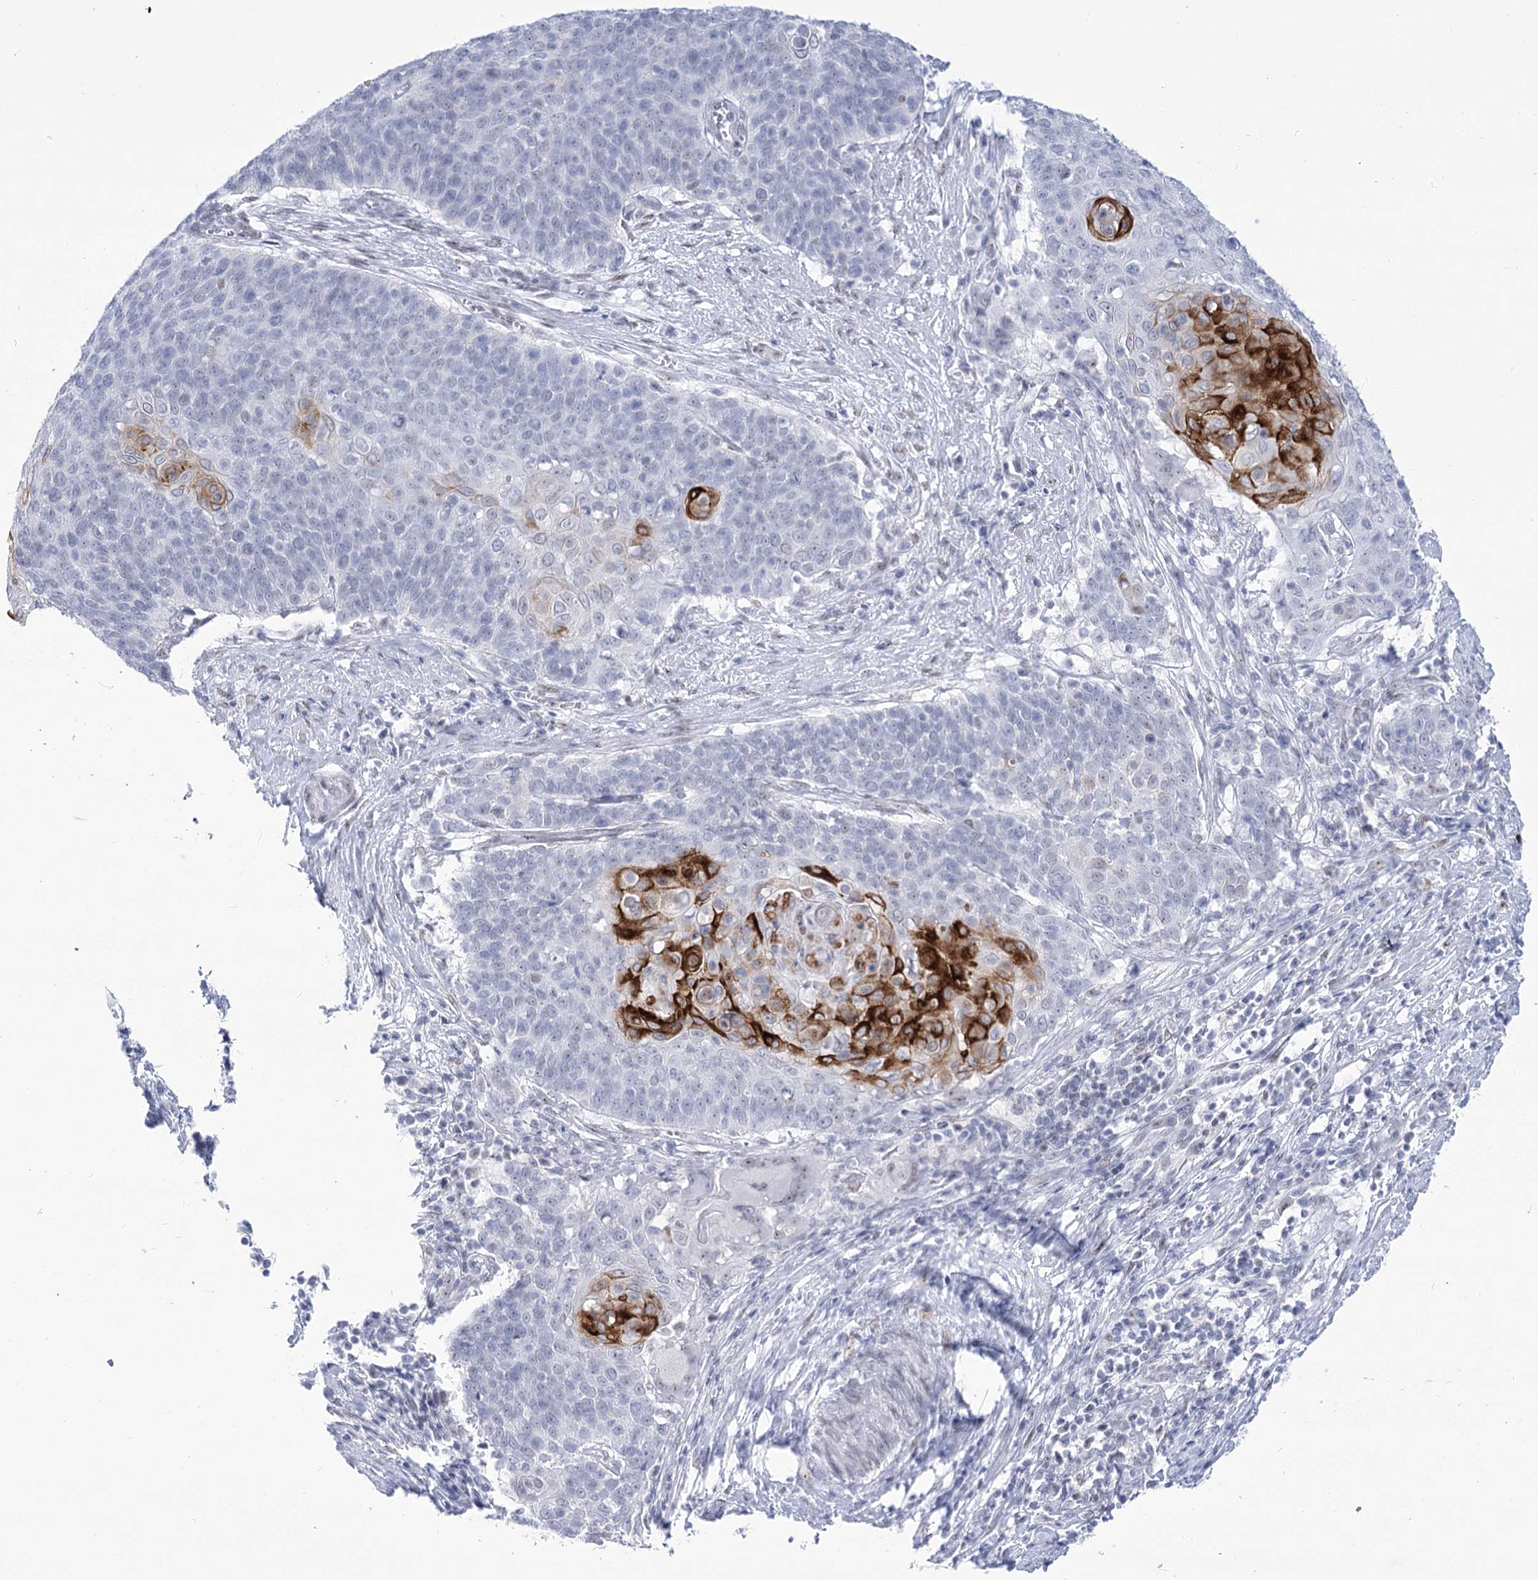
{"staining": {"intensity": "moderate", "quantity": "<25%", "location": "cytoplasmic/membranous"}, "tissue": "cervical cancer", "cell_type": "Tumor cells", "image_type": "cancer", "snomed": [{"axis": "morphology", "description": "Squamous cell carcinoma, NOS"}, {"axis": "topography", "description": "Cervix"}], "caption": "Squamous cell carcinoma (cervical) stained for a protein demonstrates moderate cytoplasmic/membranous positivity in tumor cells.", "gene": "HORMAD1", "patient": {"sex": "female", "age": 39}}